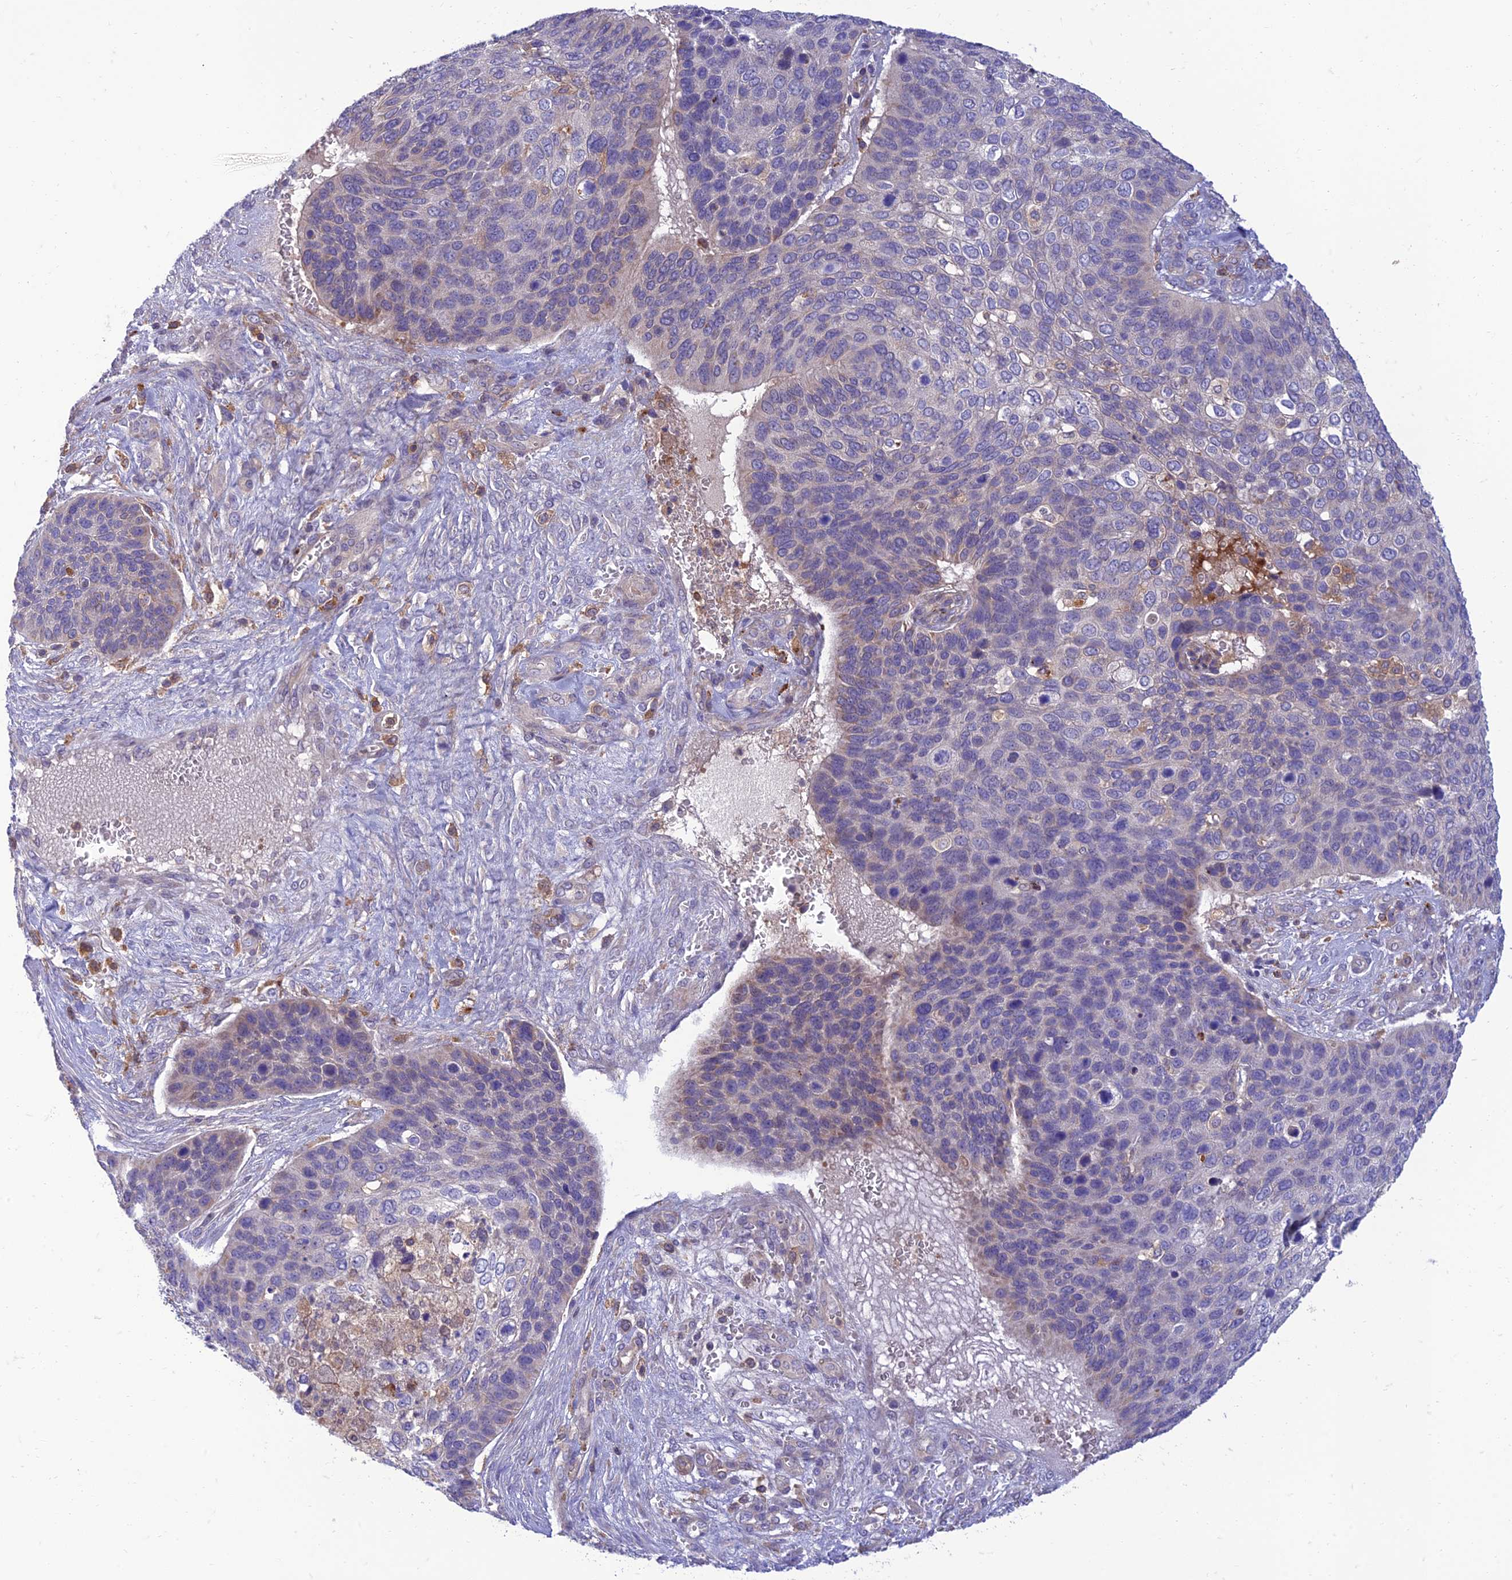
{"staining": {"intensity": "negative", "quantity": "none", "location": "none"}, "tissue": "skin cancer", "cell_type": "Tumor cells", "image_type": "cancer", "snomed": [{"axis": "morphology", "description": "Basal cell carcinoma"}, {"axis": "topography", "description": "Skin"}], "caption": "IHC of skin cancer shows no positivity in tumor cells.", "gene": "IRAK3", "patient": {"sex": "female", "age": 74}}